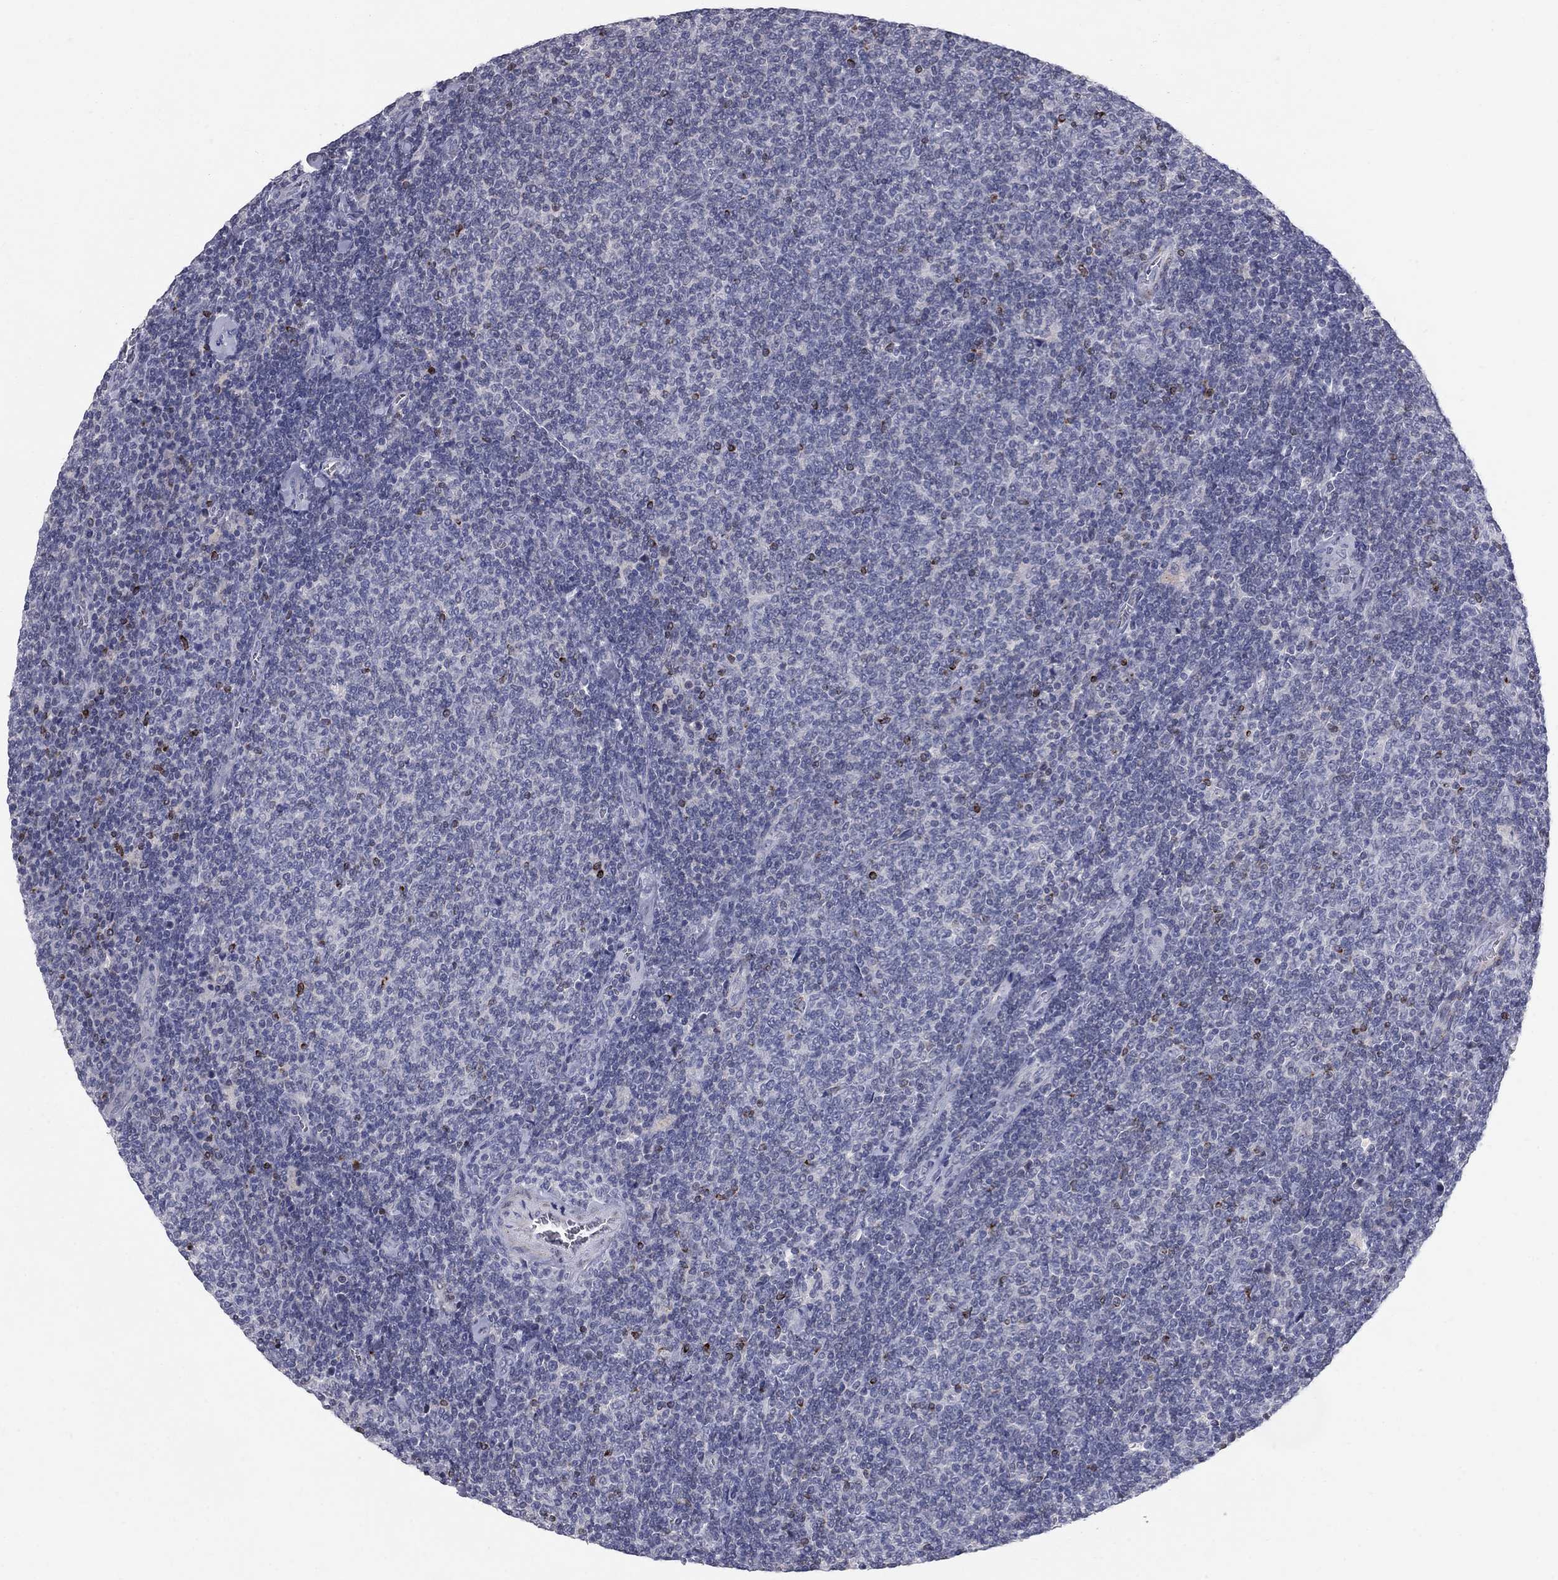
{"staining": {"intensity": "negative", "quantity": "none", "location": "none"}, "tissue": "lymphoma", "cell_type": "Tumor cells", "image_type": "cancer", "snomed": [{"axis": "morphology", "description": "Malignant lymphoma, non-Hodgkin's type, Low grade"}, {"axis": "topography", "description": "Lymph node"}], "caption": "DAB immunohistochemical staining of lymphoma displays no significant expression in tumor cells.", "gene": "NTRK2", "patient": {"sex": "male", "age": 52}}